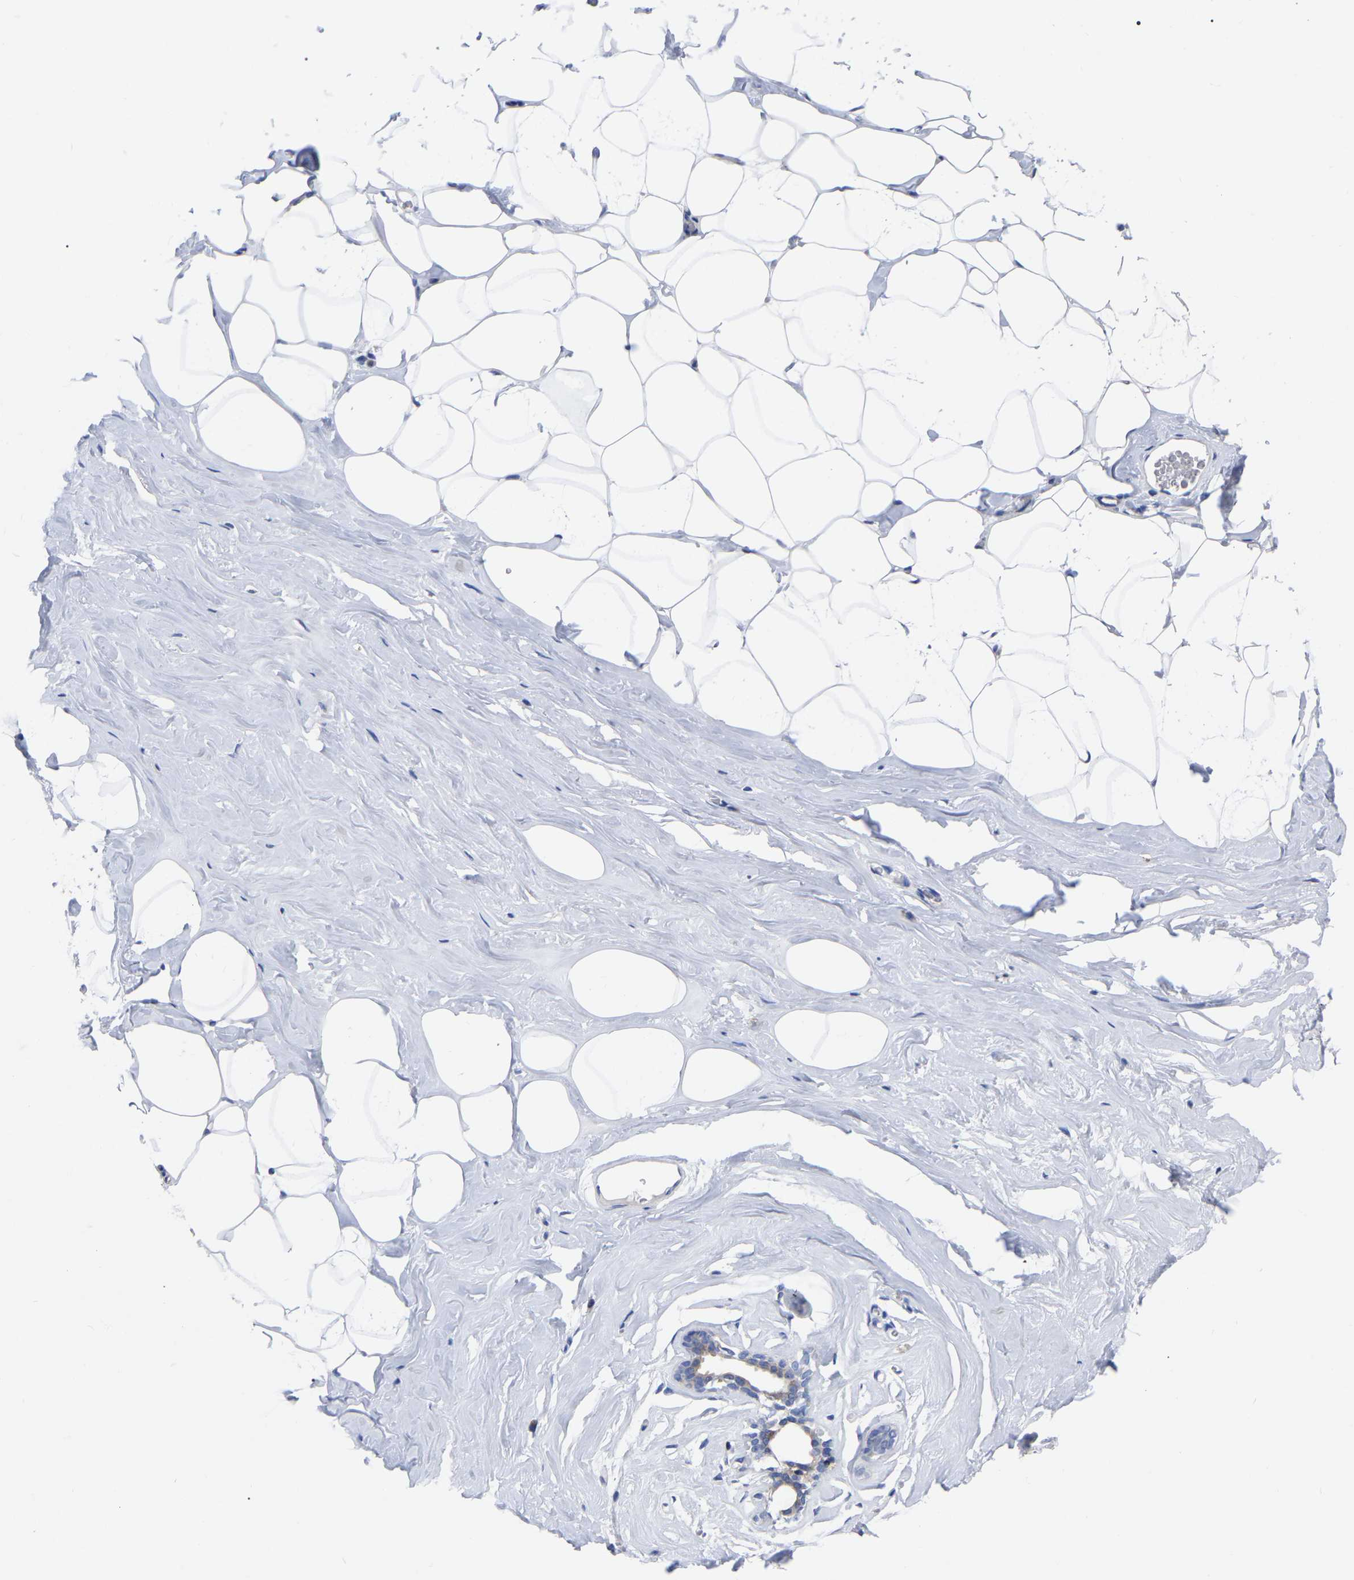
{"staining": {"intensity": "negative", "quantity": "none", "location": "none"}, "tissue": "adipose tissue", "cell_type": "Adipocytes", "image_type": "normal", "snomed": [{"axis": "morphology", "description": "Normal tissue, NOS"}, {"axis": "morphology", "description": "Fibrosis, NOS"}, {"axis": "topography", "description": "Breast"}, {"axis": "topography", "description": "Adipose tissue"}], "caption": "Immunohistochemistry (IHC) histopathology image of normal human adipose tissue stained for a protein (brown), which exhibits no positivity in adipocytes.", "gene": "PTPN7", "patient": {"sex": "female", "age": 39}}